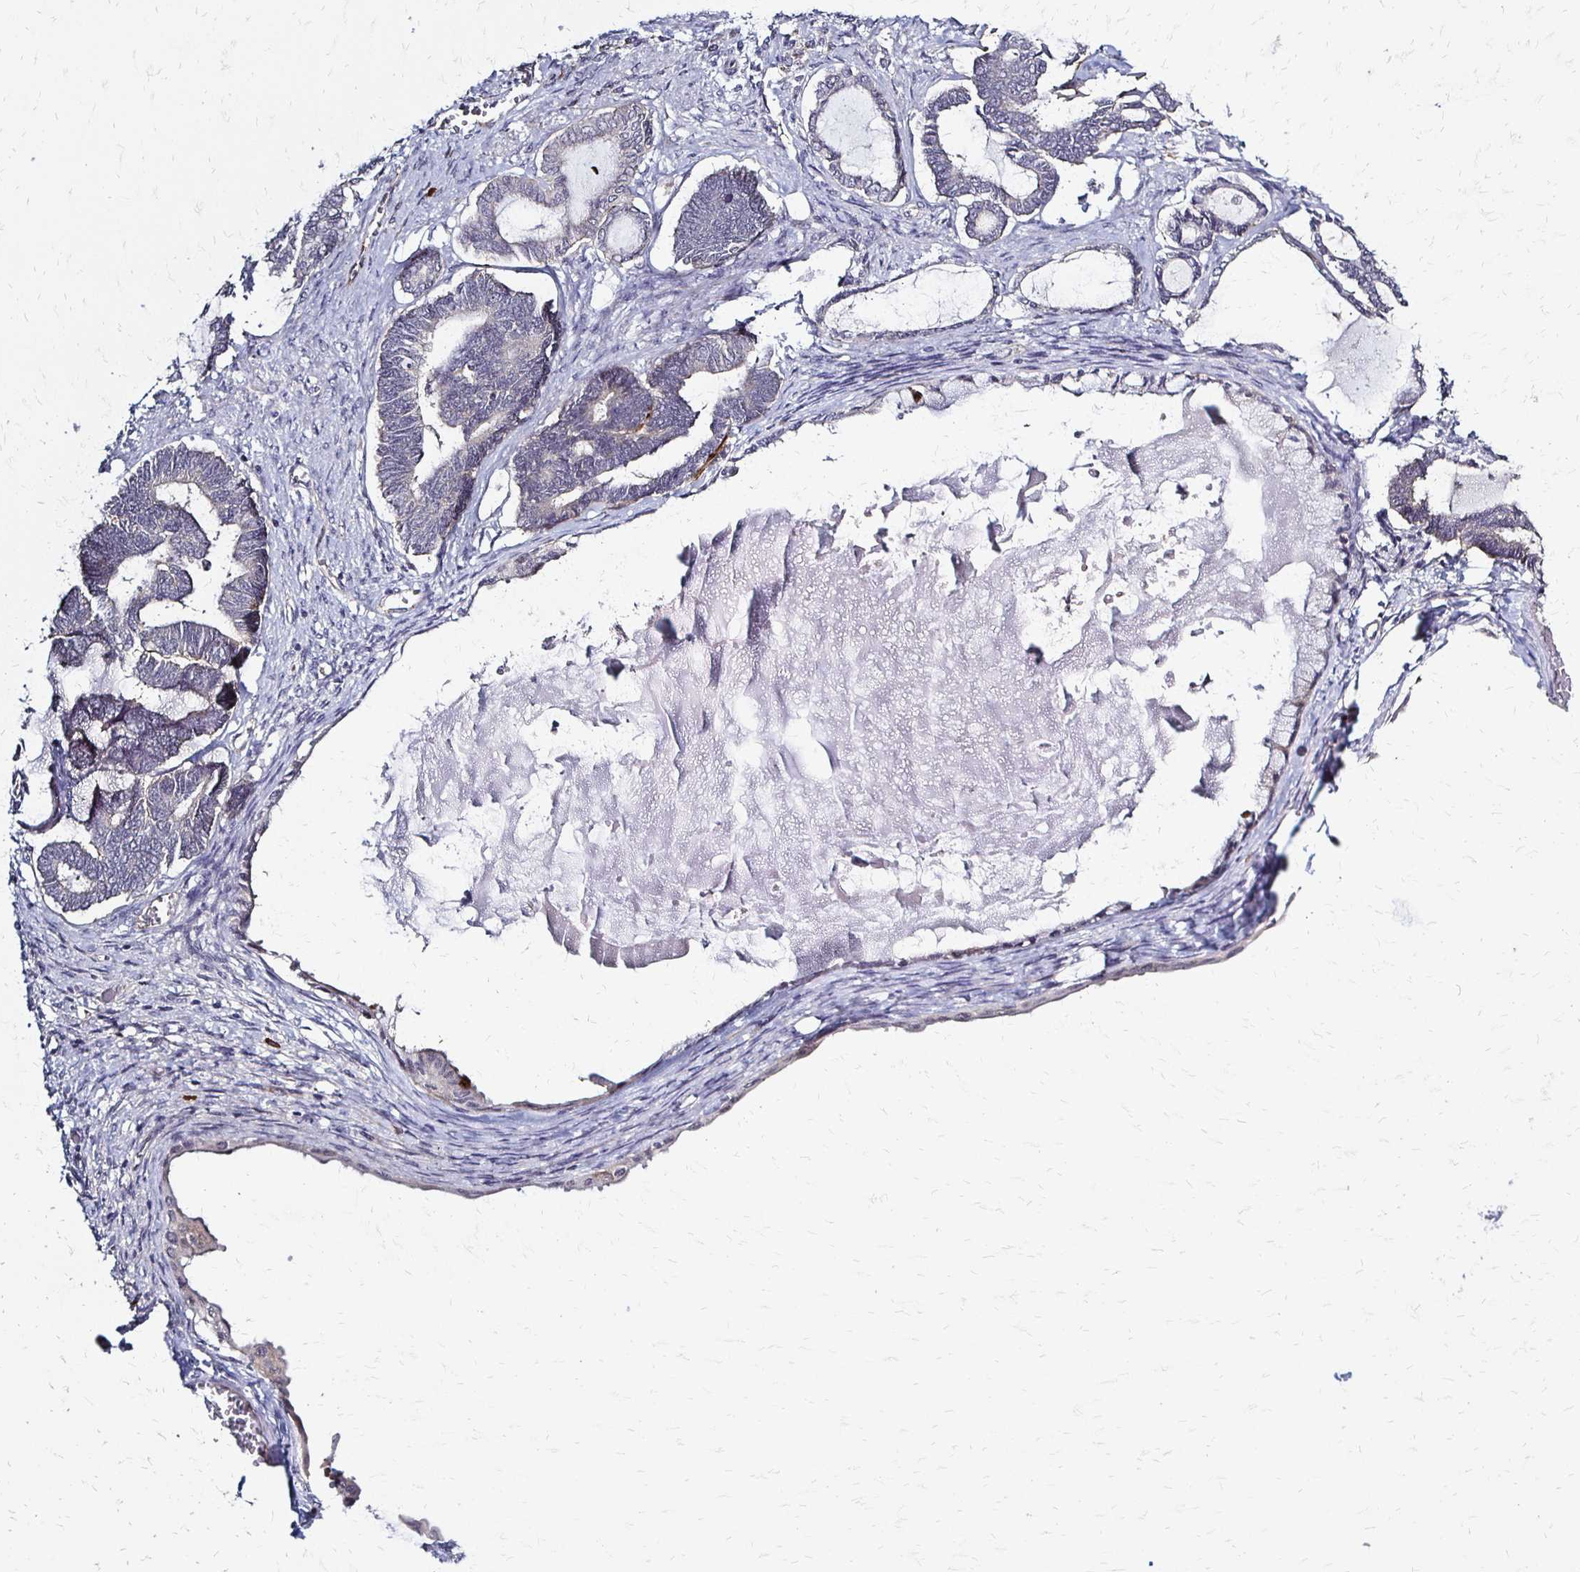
{"staining": {"intensity": "negative", "quantity": "none", "location": "none"}, "tissue": "ovarian cancer", "cell_type": "Tumor cells", "image_type": "cancer", "snomed": [{"axis": "morphology", "description": "Carcinoma, endometroid"}, {"axis": "topography", "description": "Ovary"}], "caption": "Ovarian cancer (endometroid carcinoma) was stained to show a protein in brown. There is no significant expression in tumor cells. The staining was performed using DAB to visualize the protein expression in brown, while the nuclei were stained in blue with hematoxylin (Magnification: 20x).", "gene": "SLC9A9", "patient": {"sex": "female", "age": 70}}